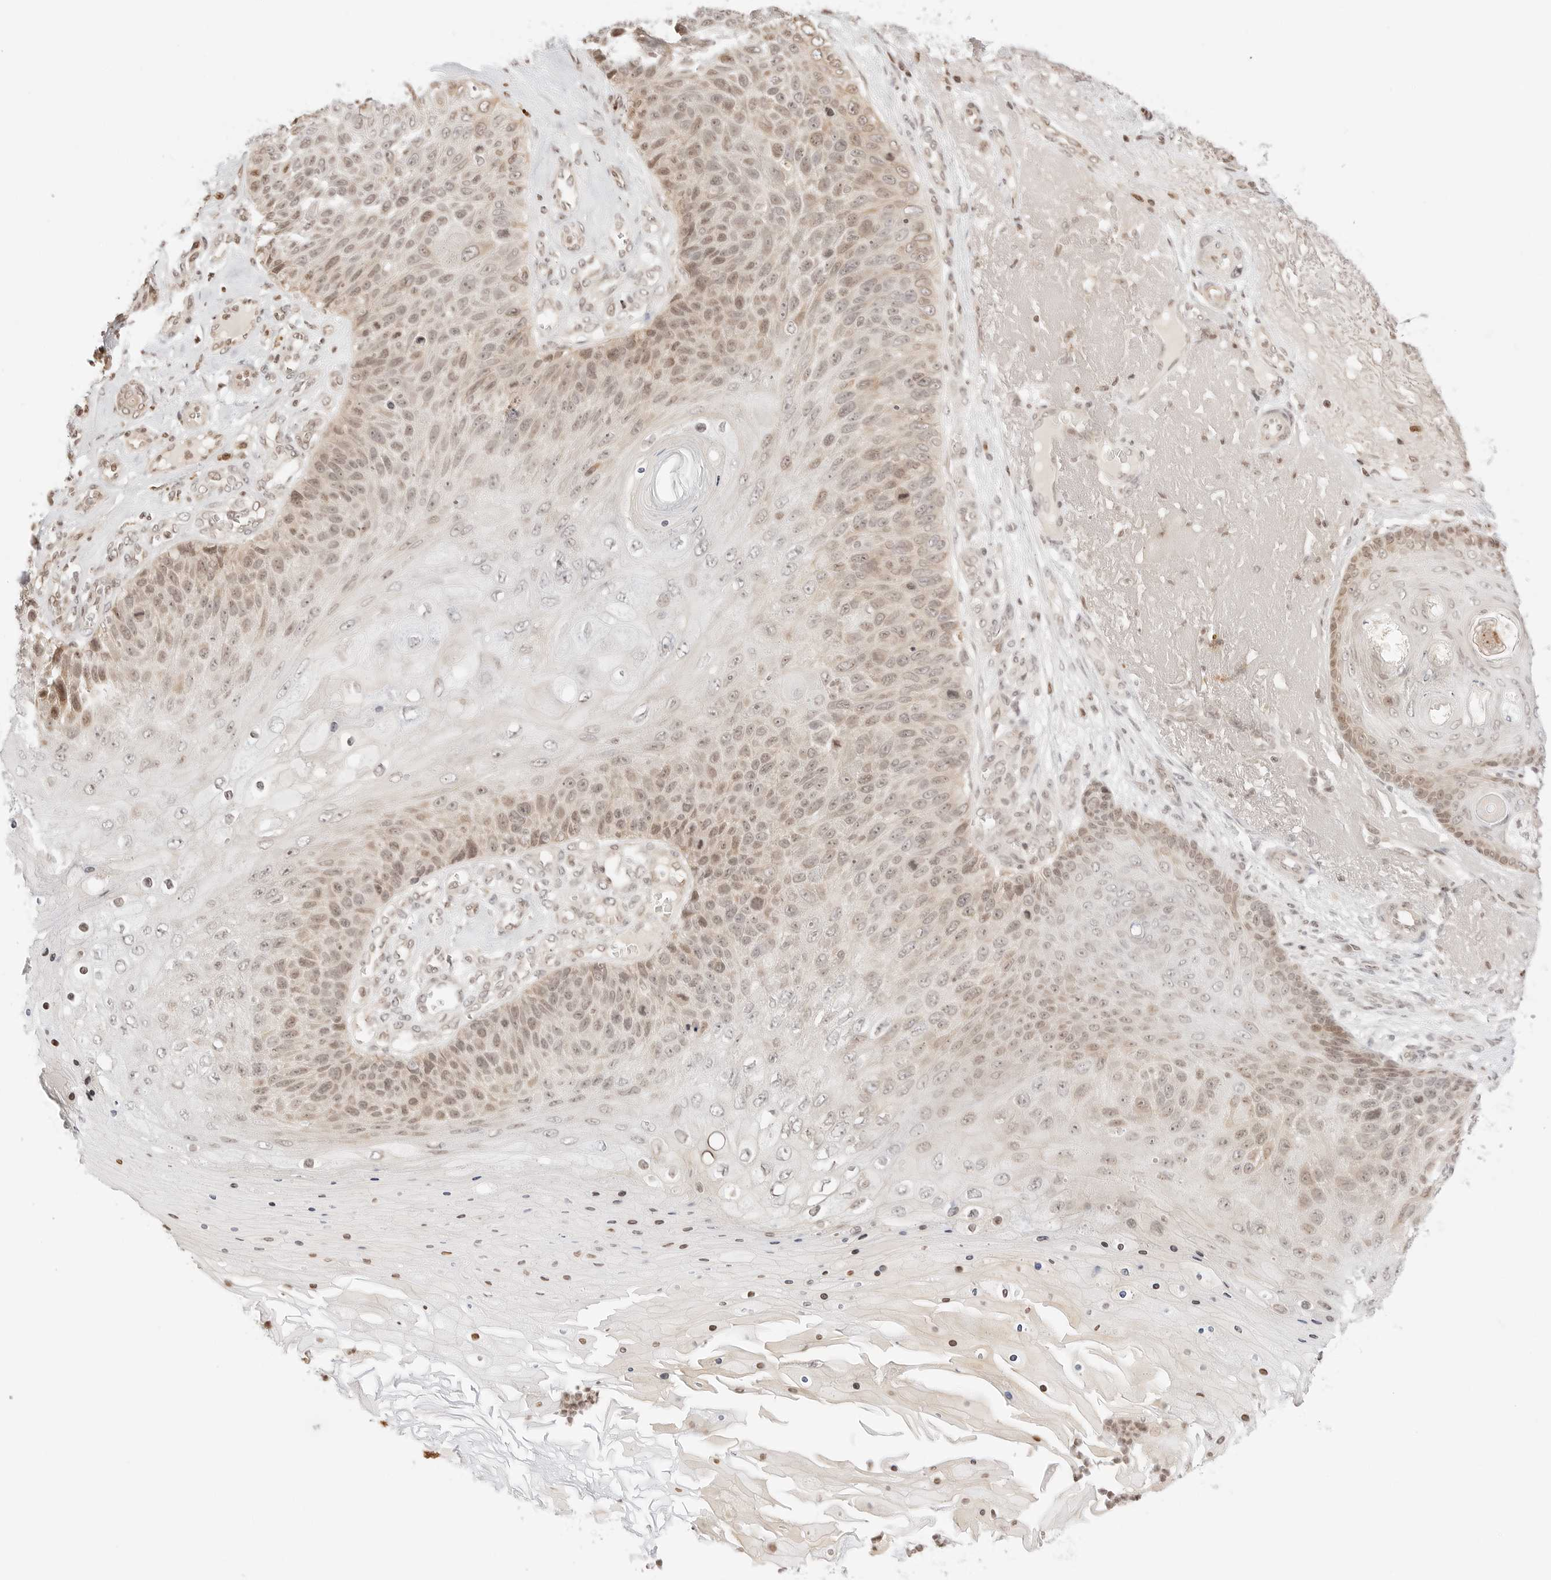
{"staining": {"intensity": "weak", "quantity": ">75%", "location": "cytoplasmic/membranous,nuclear"}, "tissue": "skin cancer", "cell_type": "Tumor cells", "image_type": "cancer", "snomed": [{"axis": "morphology", "description": "Squamous cell carcinoma, NOS"}, {"axis": "topography", "description": "Skin"}], "caption": "A histopathology image of skin cancer (squamous cell carcinoma) stained for a protein demonstrates weak cytoplasmic/membranous and nuclear brown staining in tumor cells.", "gene": "RPS6KL1", "patient": {"sex": "female", "age": 88}}